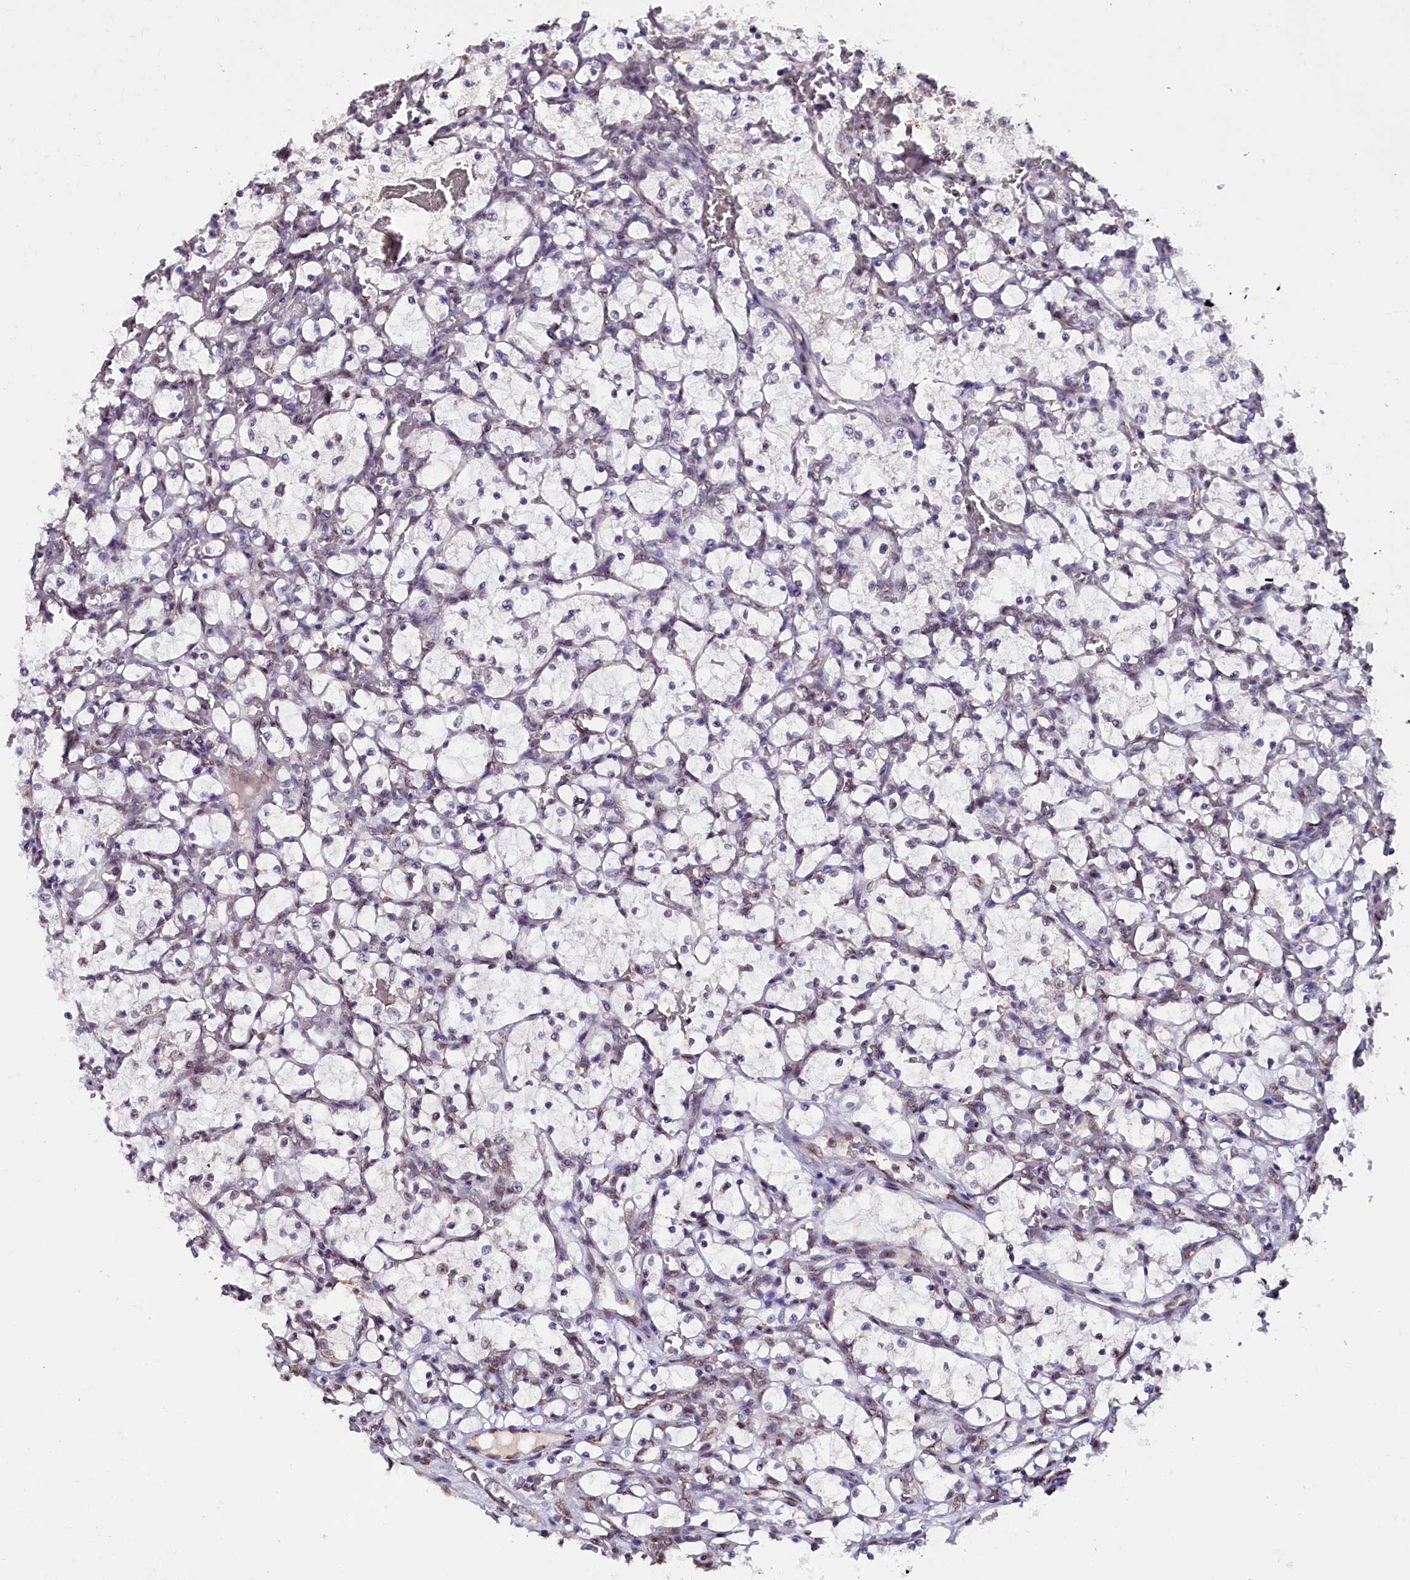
{"staining": {"intensity": "negative", "quantity": "none", "location": "none"}, "tissue": "renal cancer", "cell_type": "Tumor cells", "image_type": "cancer", "snomed": [{"axis": "morphology", "description": "Adenocarcinoma, NOS"}, {"axis": "topography", "description": "Kidney"}], "caption": "Image shows no protein positivity in tumor cells of renal adenocarcinoma tissue.", "gene": "NCBP1", "patient": {"sex": "female", "age": 69}}